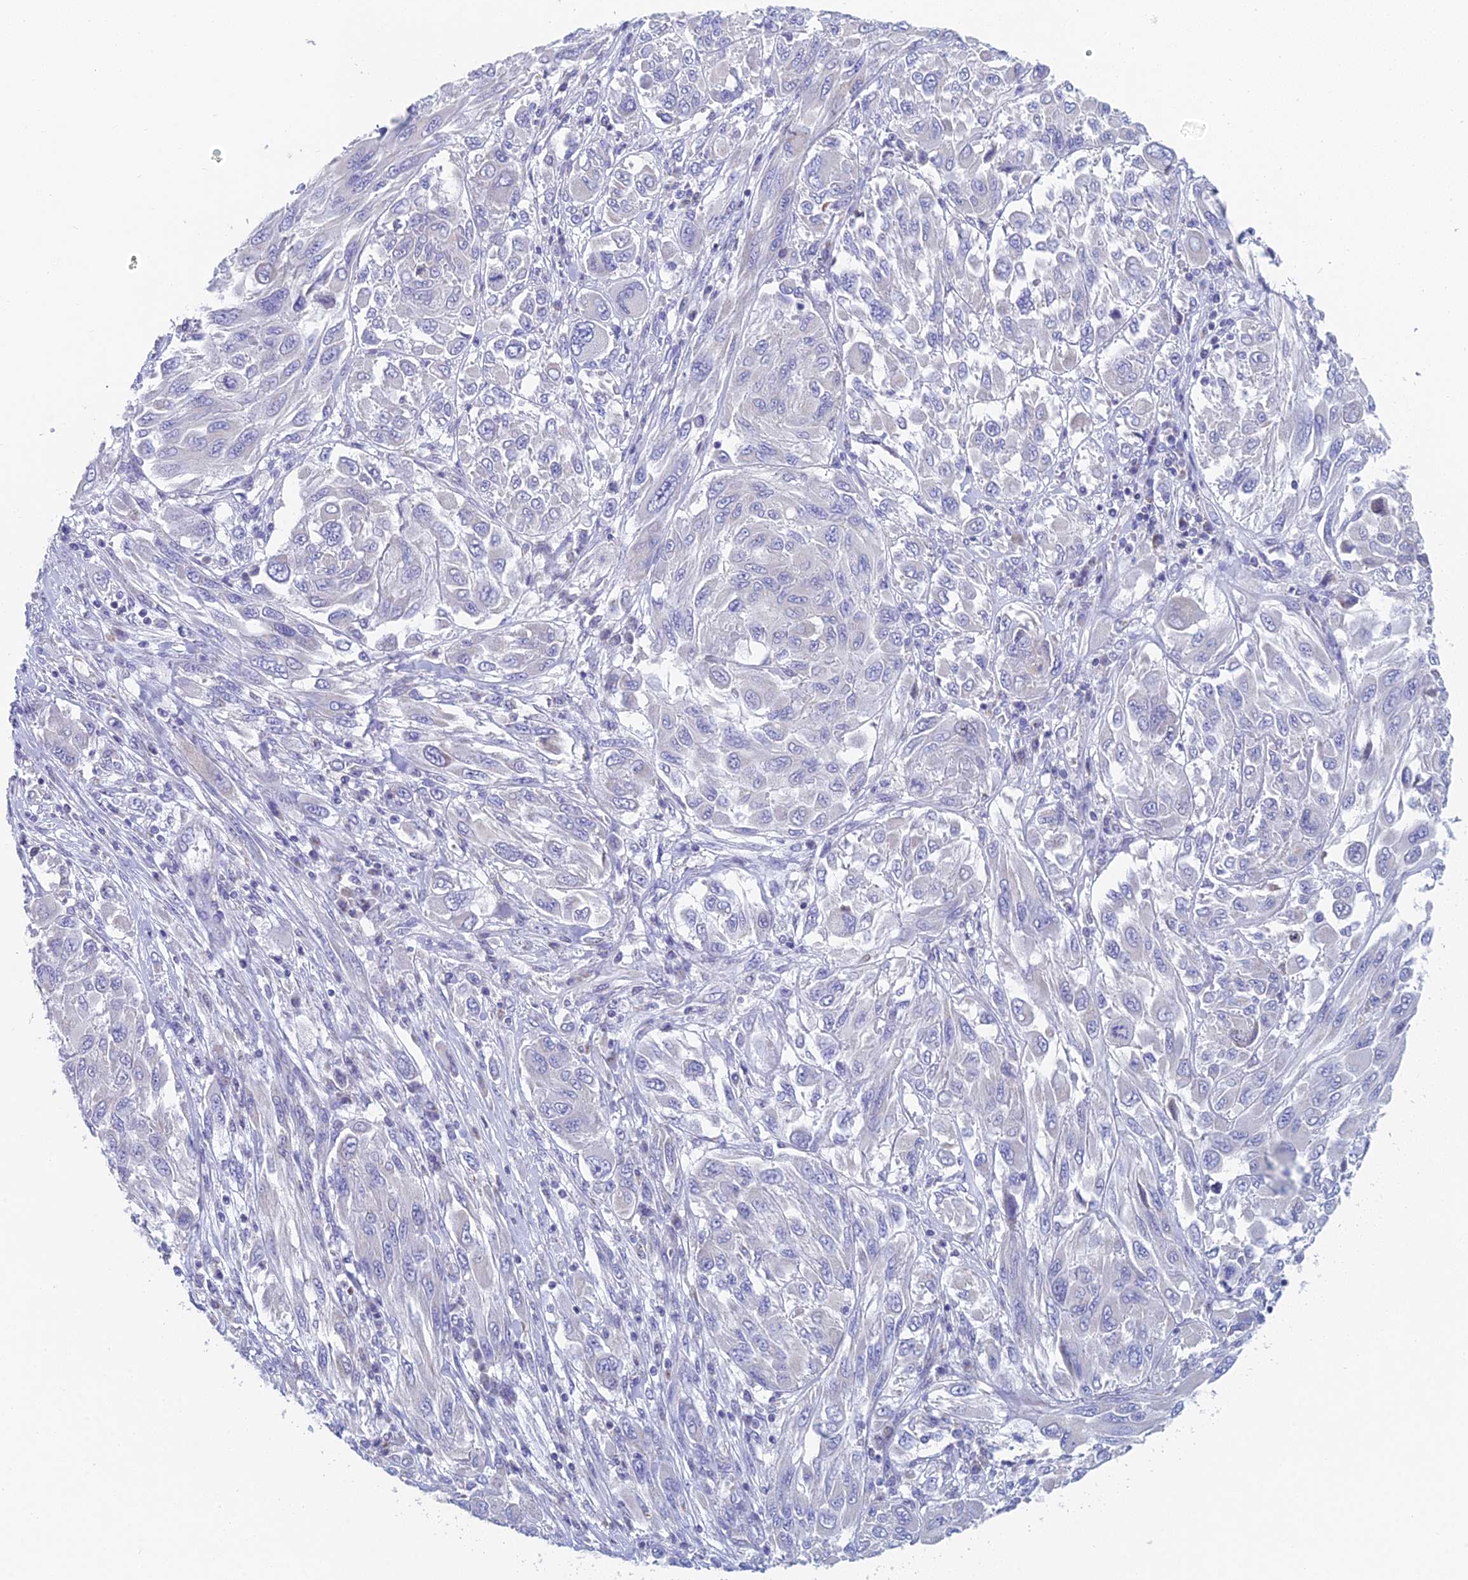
{"staining": {"intensity": "negative", "quantity": "none", "location": "none"}, "tissue": "melanoma", "cell_type": "Tumor cells", "image_type": "cancer", "snomed": [{"axis": "morphology", "description": "Malignant melanoma, NOS"}, {"axis": "topography", "description": "Skin"}], "caption": "Immunohistochemistry image of neoplastic tissue: malignant melanoma stained with DAB reveals no significant protein expression in tumor cells. (Stains: DAB immunohistochemistry (IHC) with hematoxylin counter stain, Microscopy: brightfield microscopy at high magnification).", "gene": "ACSM1", "patient": {"sex": "female", "age": 91}}